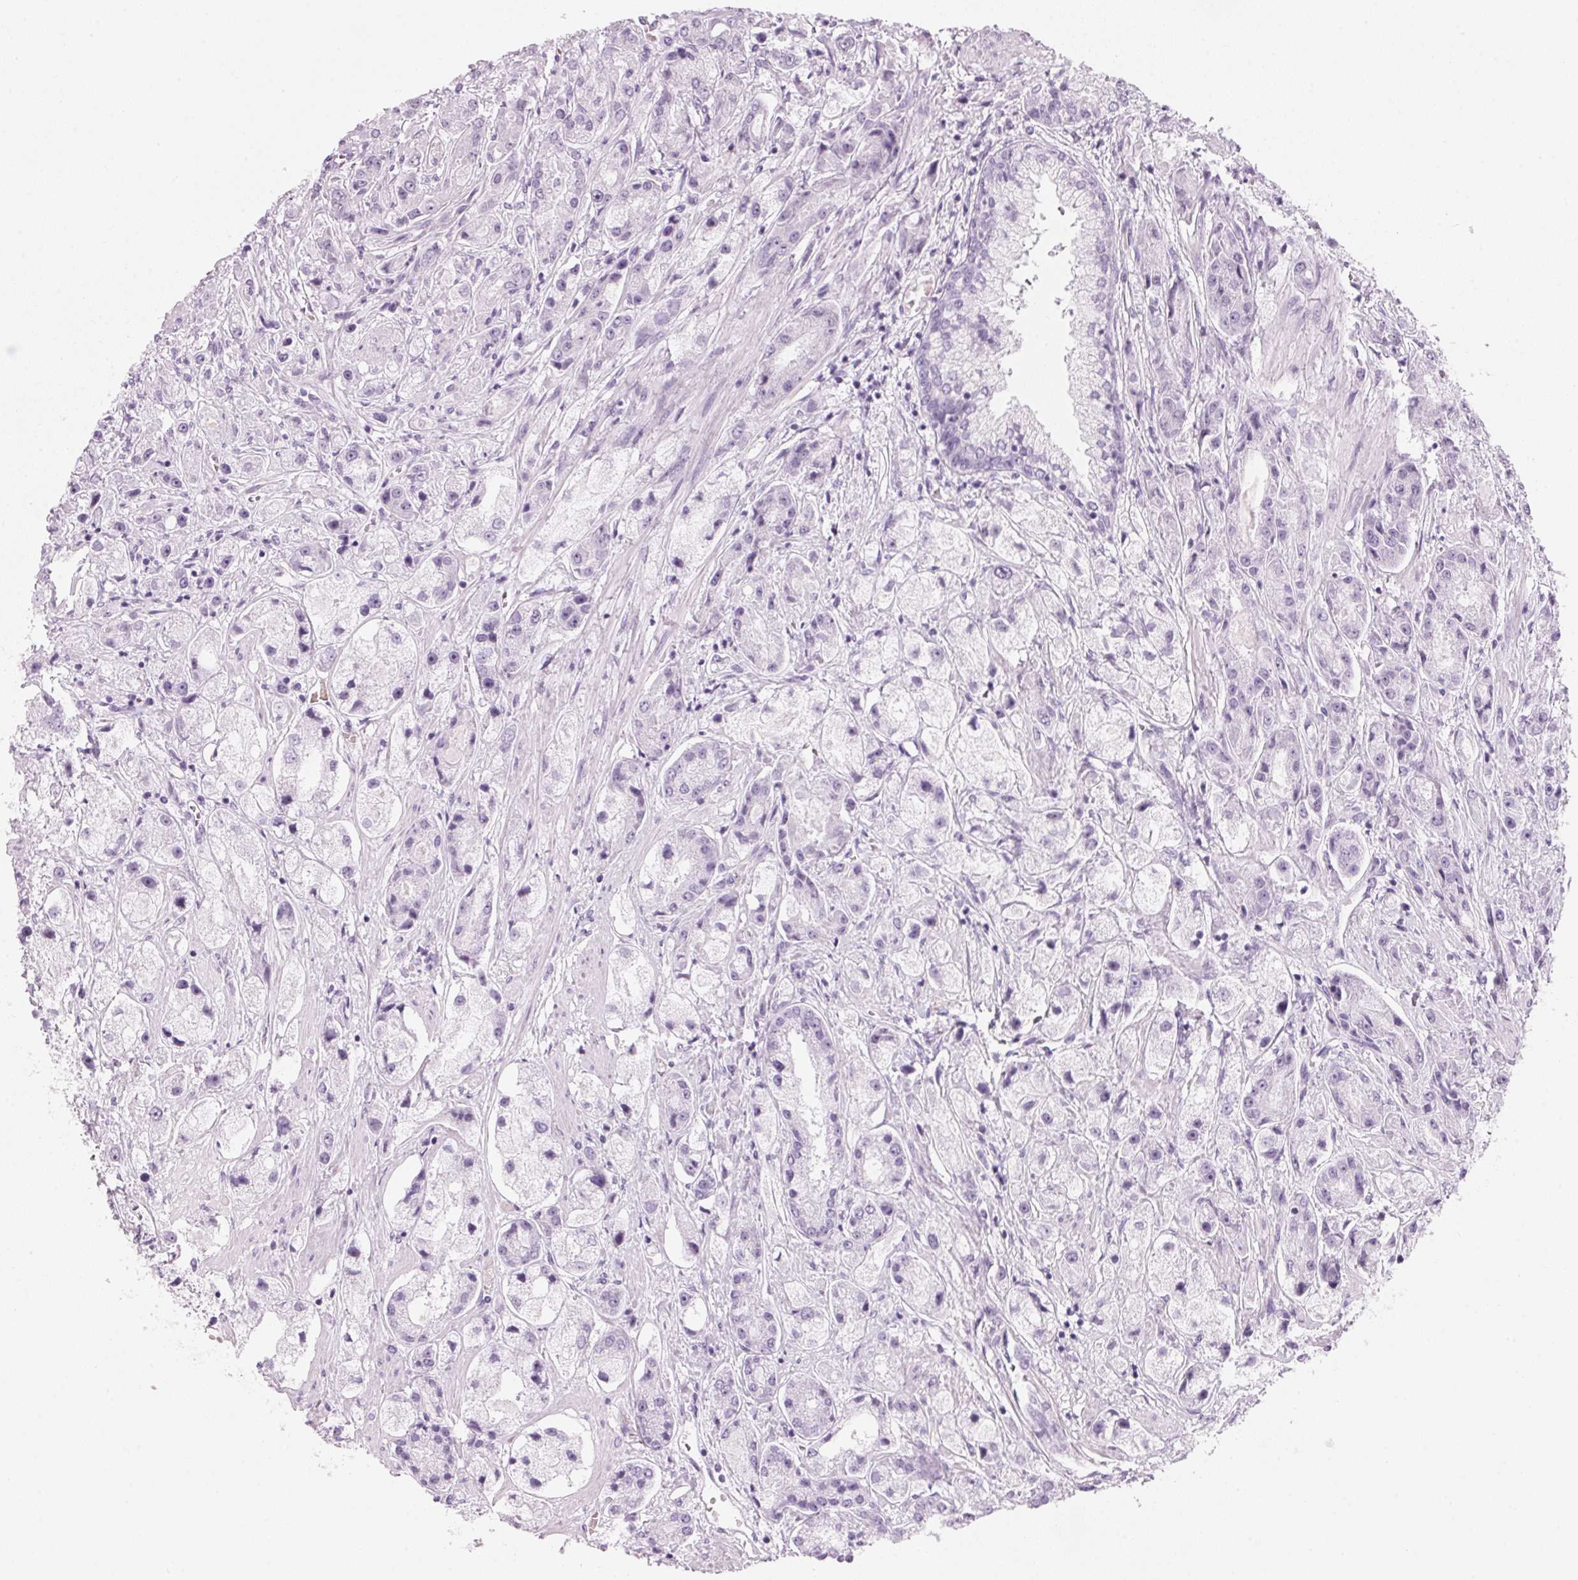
{"staining": {"intensity": "negative", "quantity": "none", "location": "none"}, "tissue": "prostate cancer", "cell_type": "Tumor cells", "image_type": "cancer", "snomed": [{"axis": "morphology", "description": "Adenocarcinoma, High grade"}, {"axis": "topography", "description": "Prostate"}], "caption": "High-grade adenocarcinoma (prostate) was stained to show a protein in brown. There is no significant expression in tumor cells.", "gene": "DNTTIP2", "patient": {"sex": "male", "age": 67}}